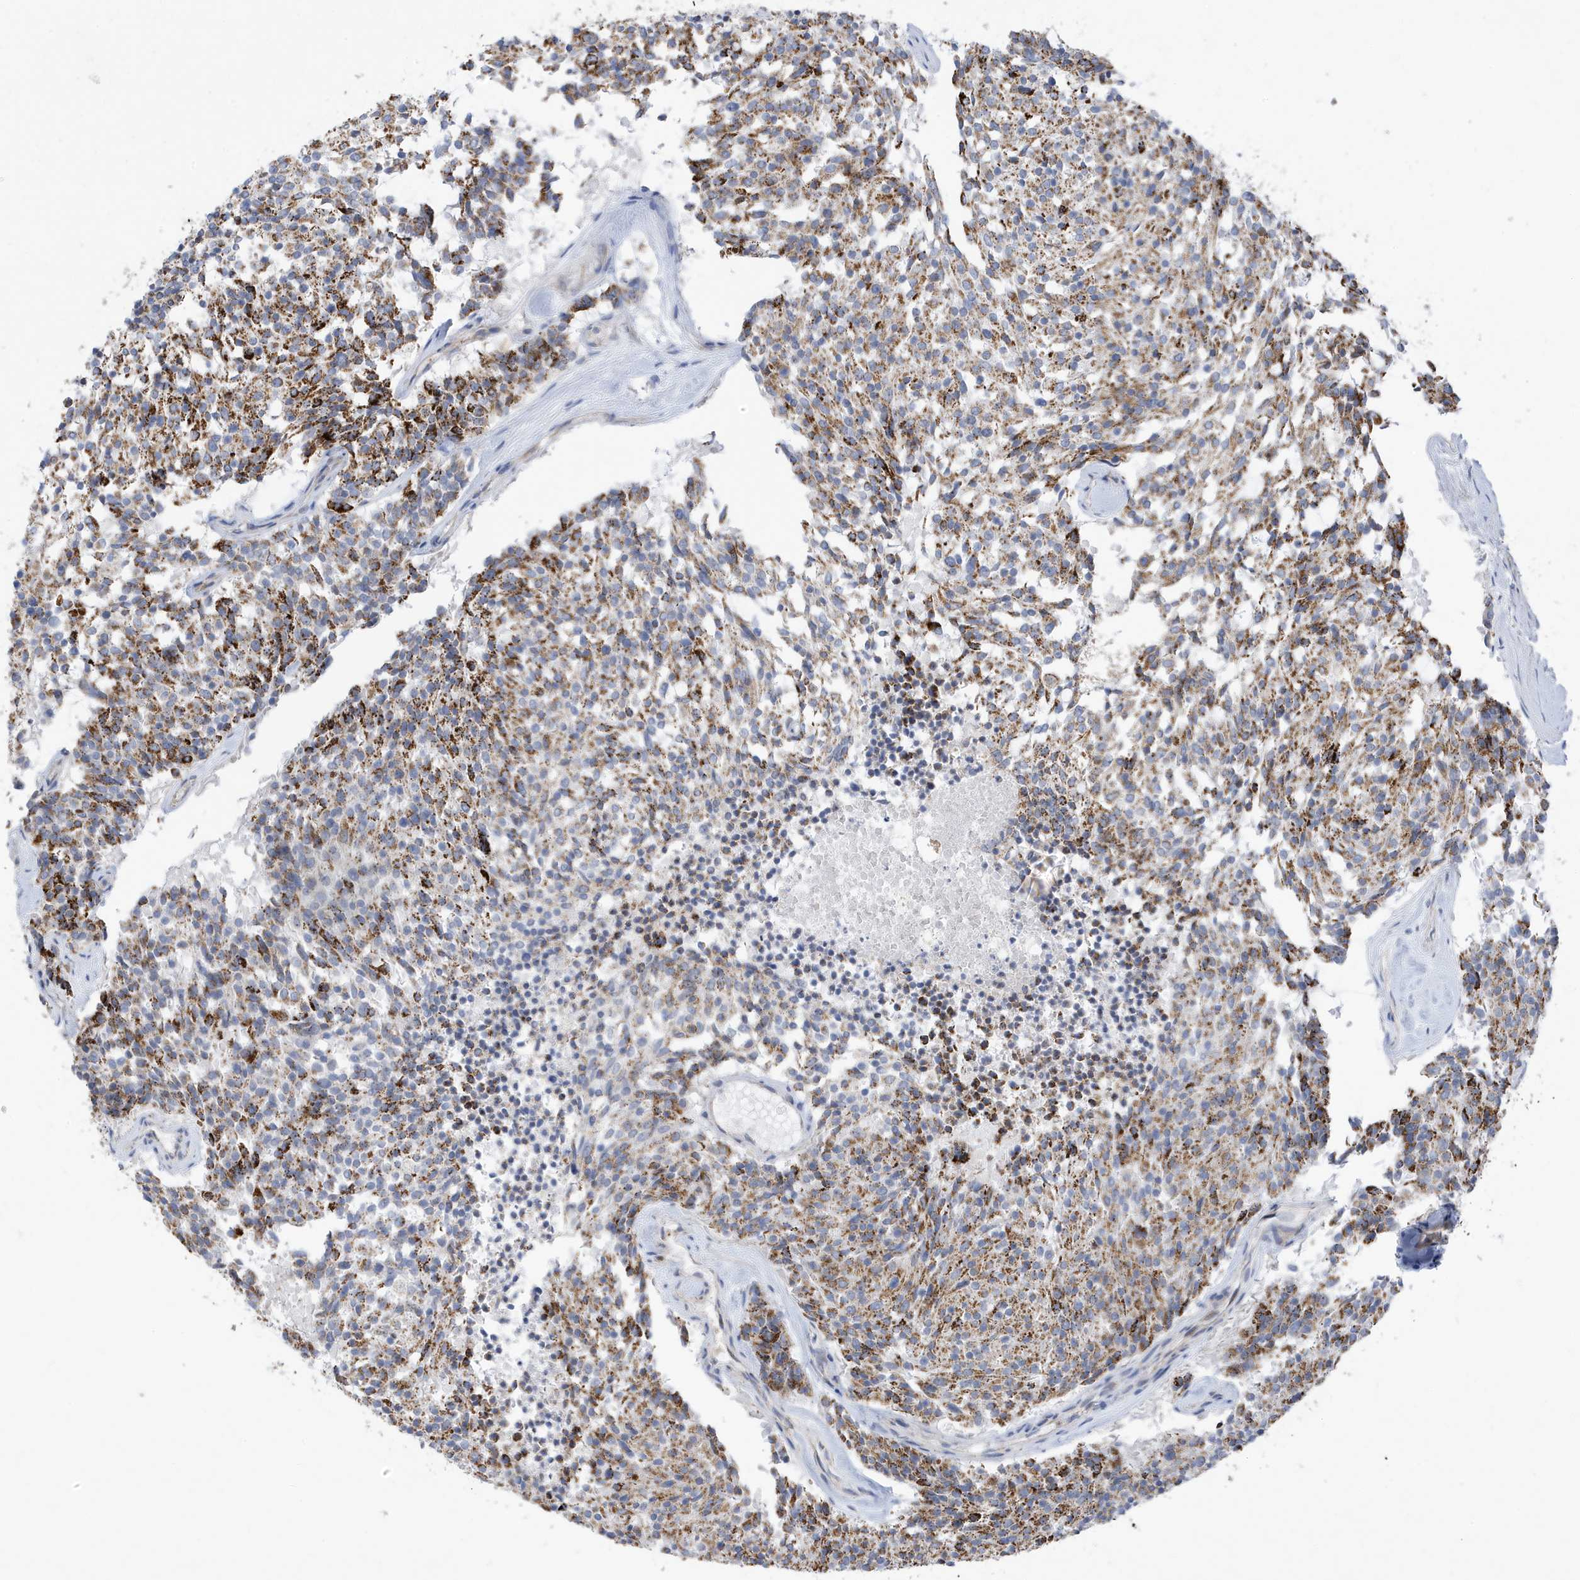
{"staining": {"intensity": "moderate", "quantity": "25%-75%", "location": "cytoplasmic/membranous"}, "tissue": "carcinoid", "cell_type": "Tumor cells", "image_type": "cancer", "snomed": [{"axis": "morphology", "description": "Carcinoid, malignant, NOS"}, {"axis": "topography", "description": "Pancreas"}], "caption": "Malignant carcinoid stained with IHC displays moderate cytoplasmic/membranous positivity in approximately 25%-75% of tumor cells.", "gene": "ATP13A5", "patient": {"sex": "female", "age": 54}}